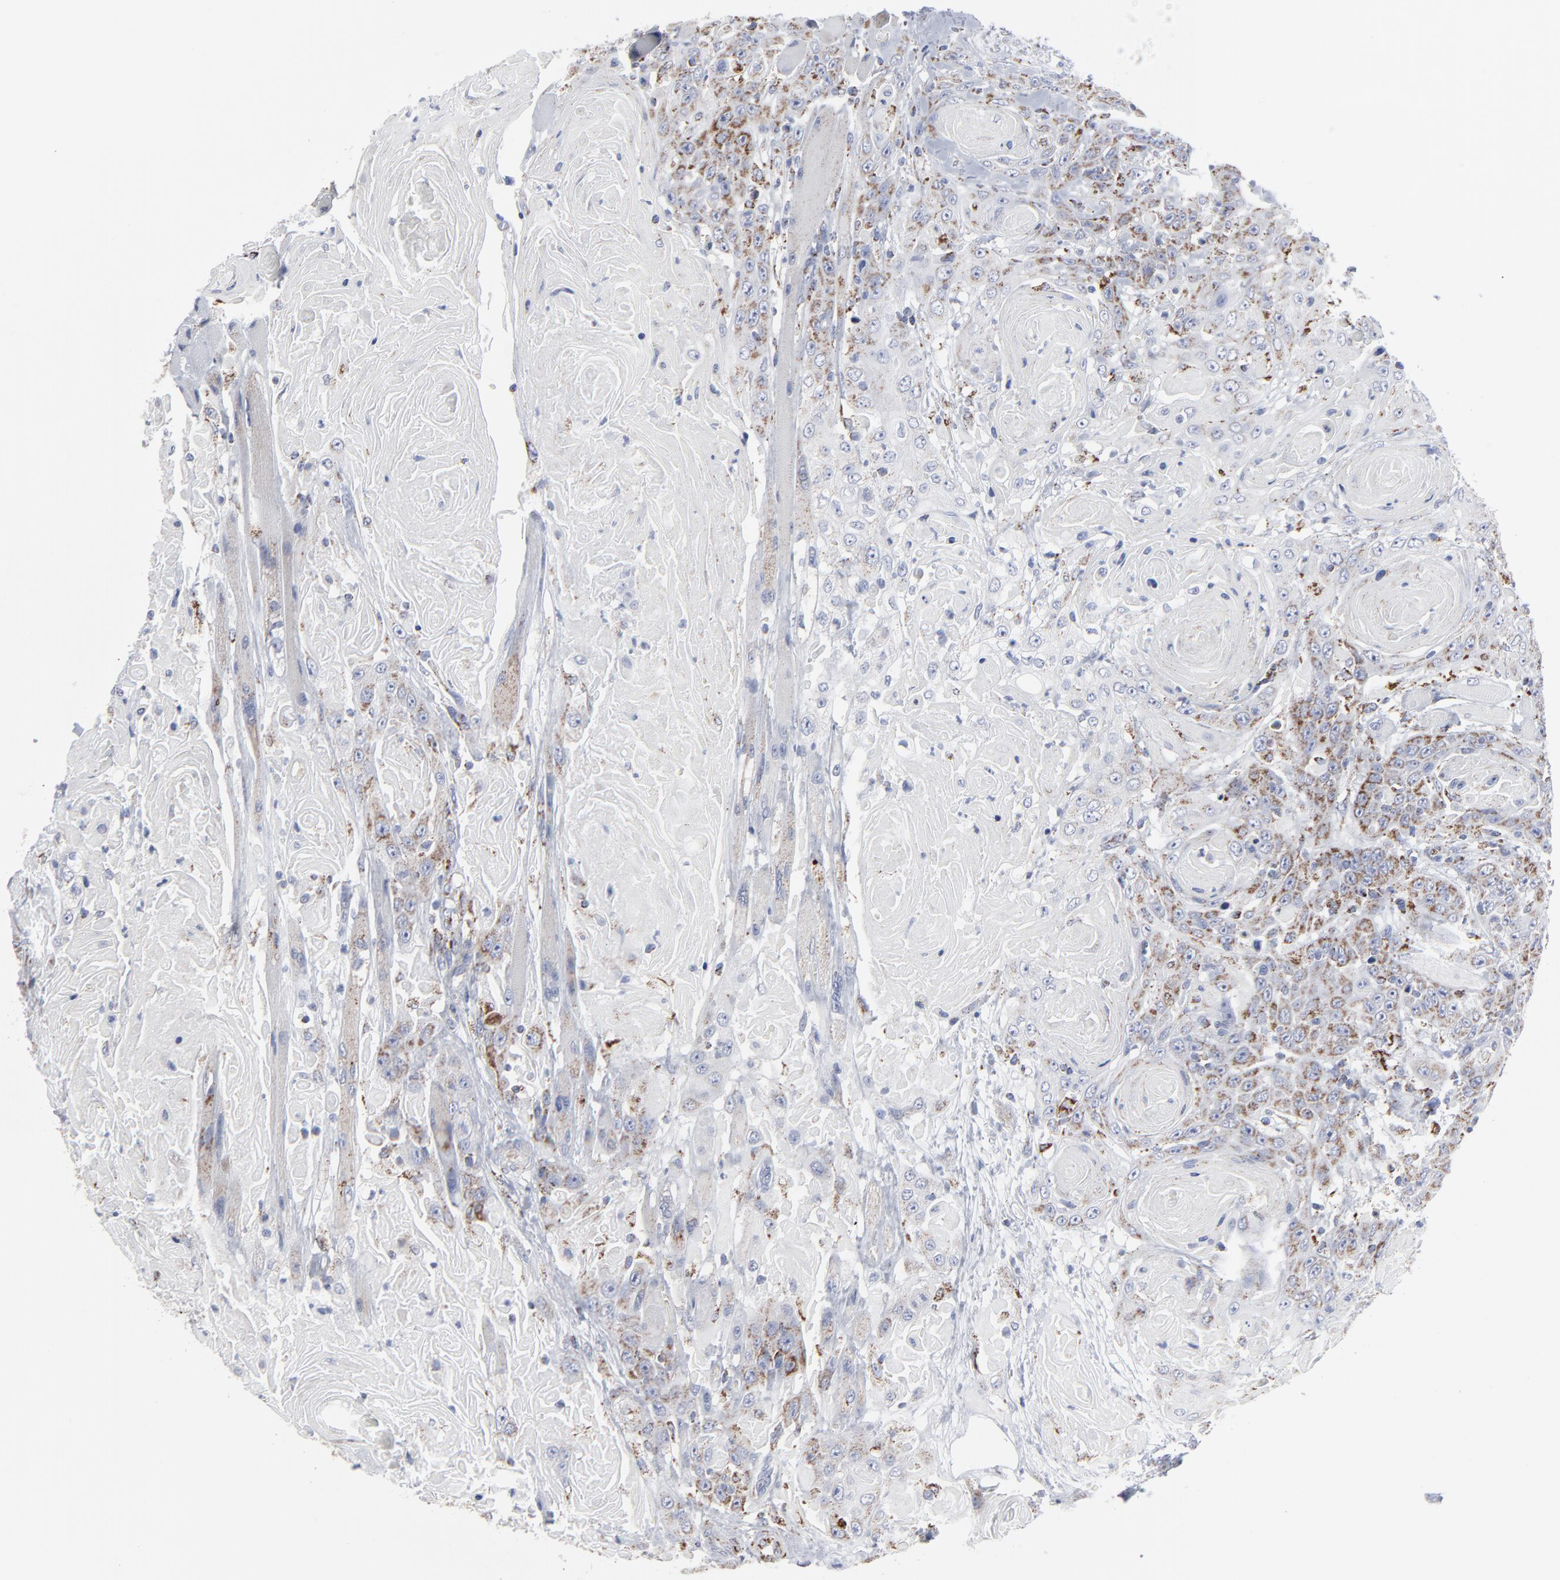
{"staining": {"intensity": "moderate", "quantity": "25%-75%", "location": "cytoplasmic/membranous"}, "tissue": "head and neck cancer", "cell_type": "Tumor cells", "image_type": "cancer", "snomed": [{"axis": "morphology", "description": "Squamous cell carcinoma, NOS"}, {"axis": "topography", "description": "Head-Neck"}], "caption": "Head and neck squamous cell carcinoma stained with a brown dye demonstrates moderate cytoplasmic/membranous positive positivity in about 25%-75% of tumor cells.", "gene": "TXNRD2", "patient": {"sex": "female", "age": 84}}